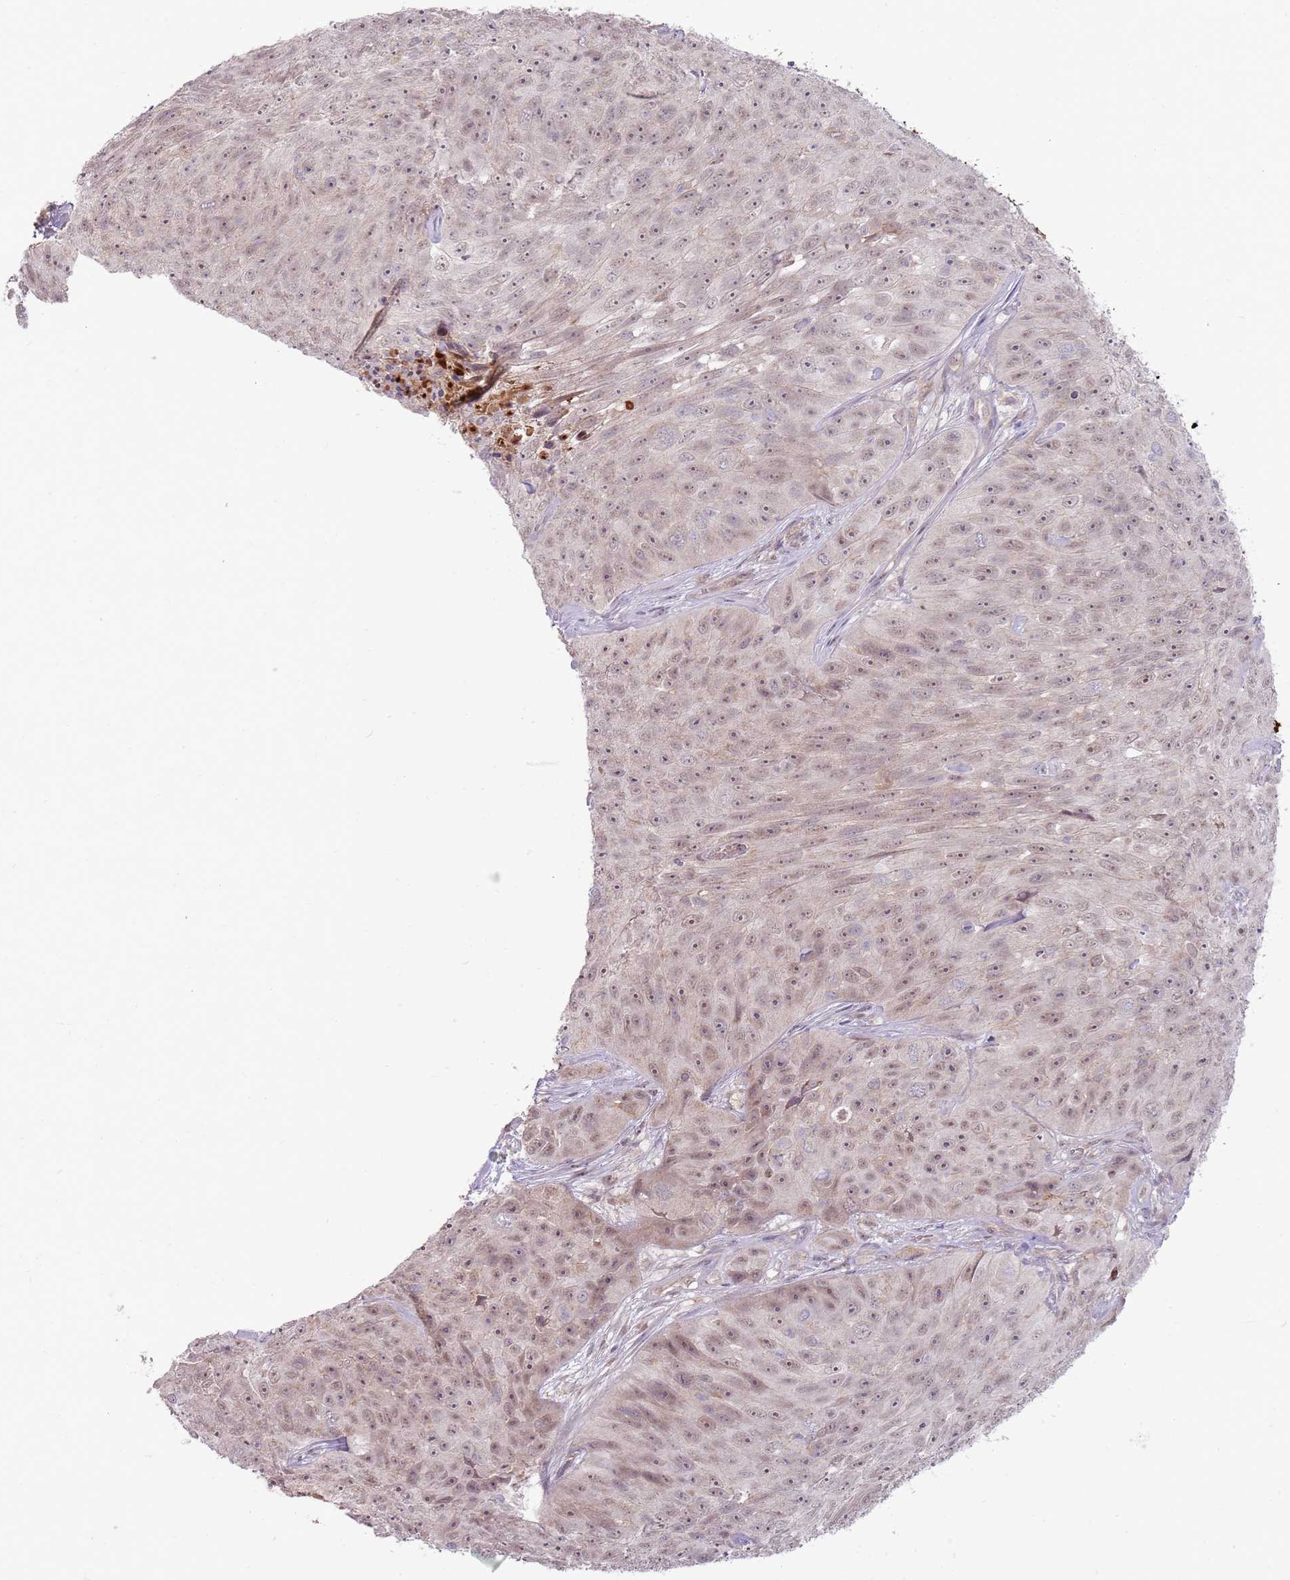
{"staining": {"intensity": "moderate", "quantity": ">75%", "location": "nuclear"}, "tissue": "skin cancer", "cell_type": "Tumor cells", "image_type": "cancer", "snomed": [{"axis": "morphology", "description": "Squamous cell carcinoma, NOS"}, {"axis": "topography", "description": "Skin"}], "caption": "Immunohistochemical staining of squamous cell carcinoma (skin) reveals medium levels of moderate nuclear positivity in approximately >75% of tumor cells. (DAB = brown stain, brightfield microscopy at high magnification).", "gene": "NBPF6", "patient": {"sex": "female", "age": 87}}